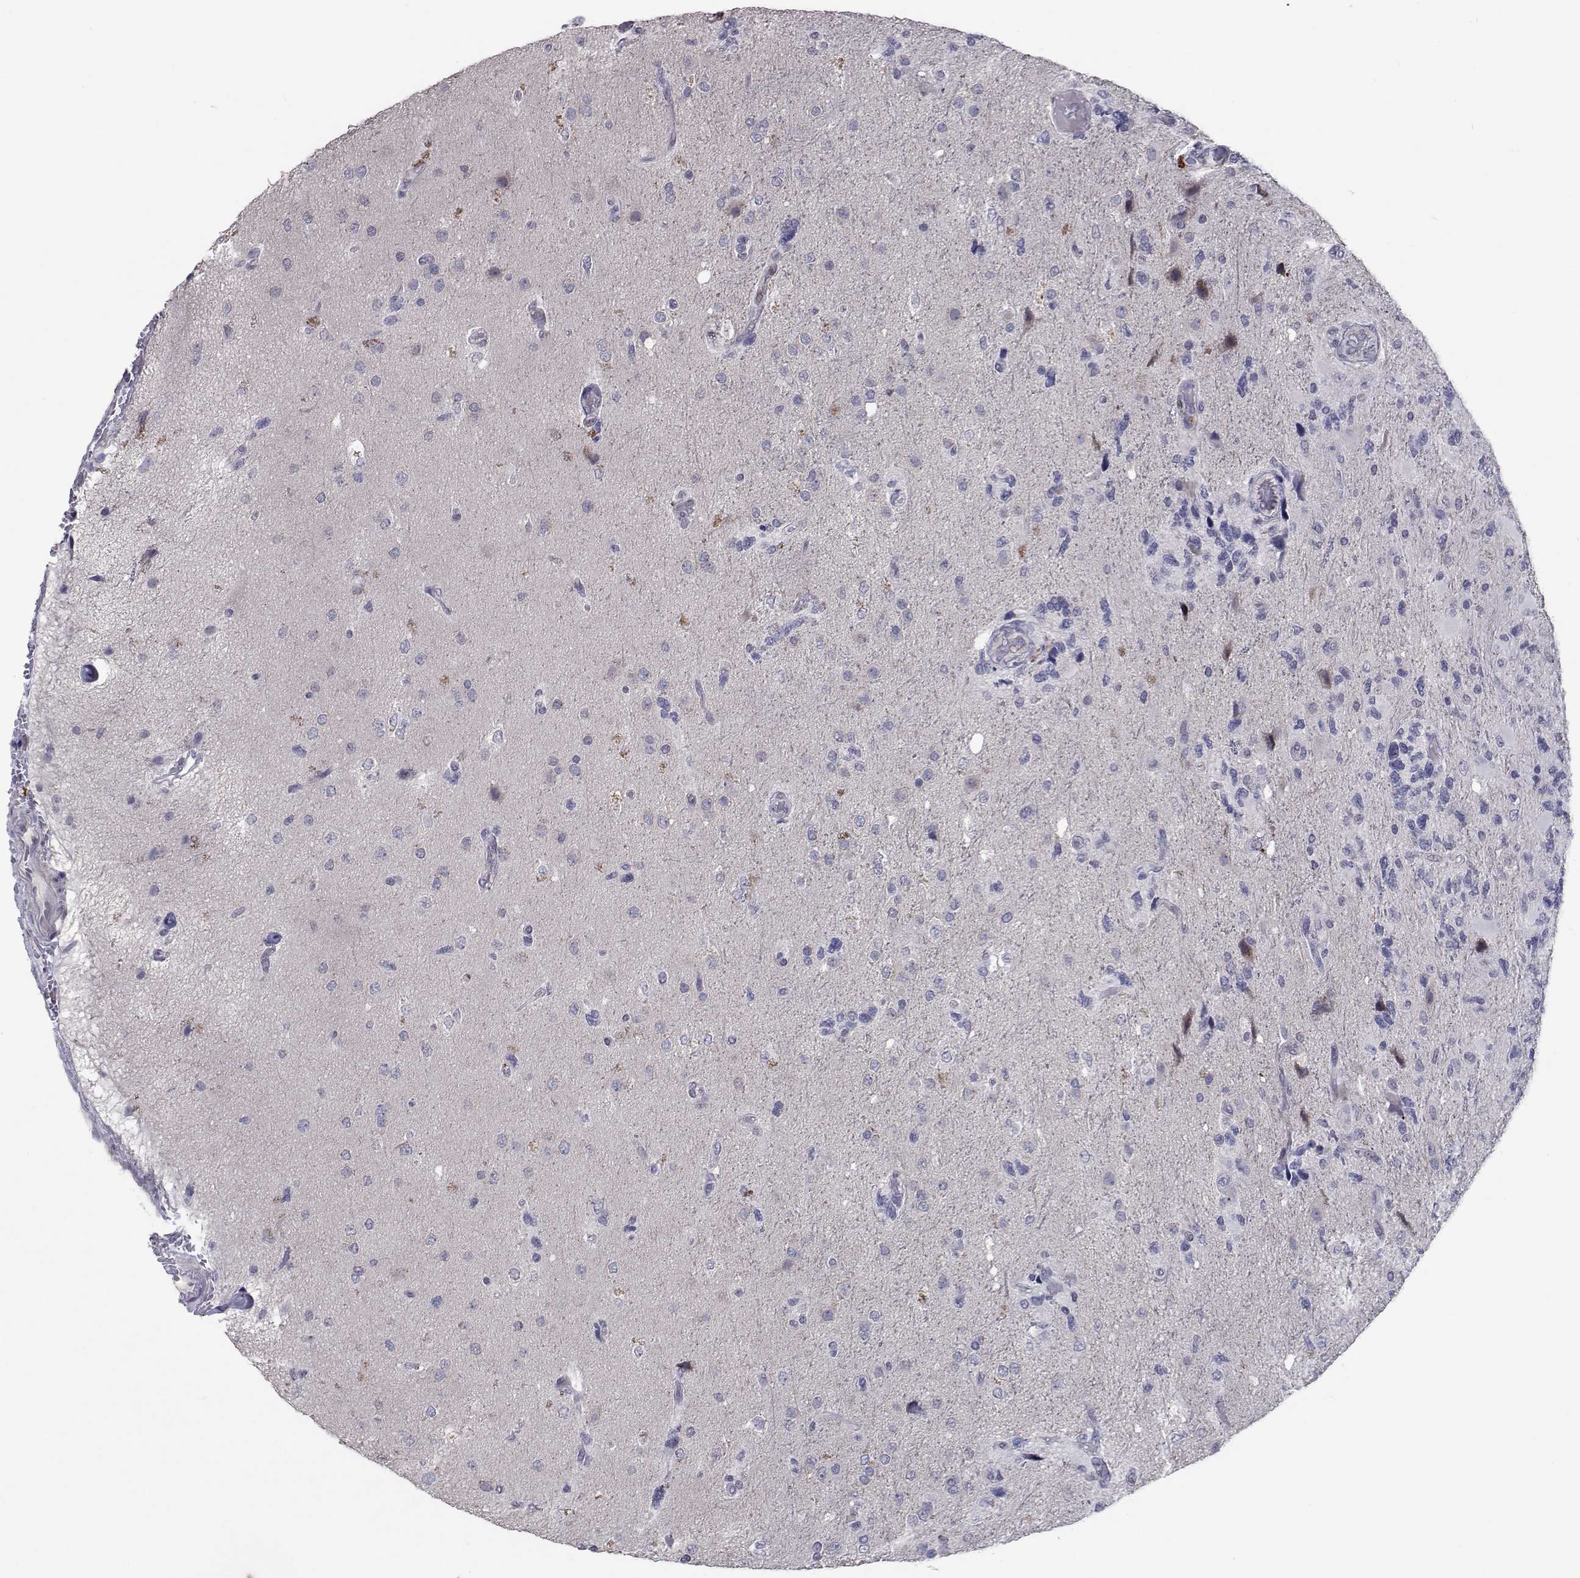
{"staining": {"intensity": "negative", "quantity": "none", "location": "none"}, "tissue": "glioma", "cell_type": "Tumor cells", "image_type": "cancer", "snomed": [{"axis": "morphology", "description": "Glioma, malignant, High grade"}, {"axis": "topography", "description": "Brain"}], "caption": "This is an immunohistochemistry (IHC) photomicrograph of malignant glioma (high-grade). There is no staining in tumor cells.", "gene": "RBPJL", "patient": {"sex": "female", "age": 71}}